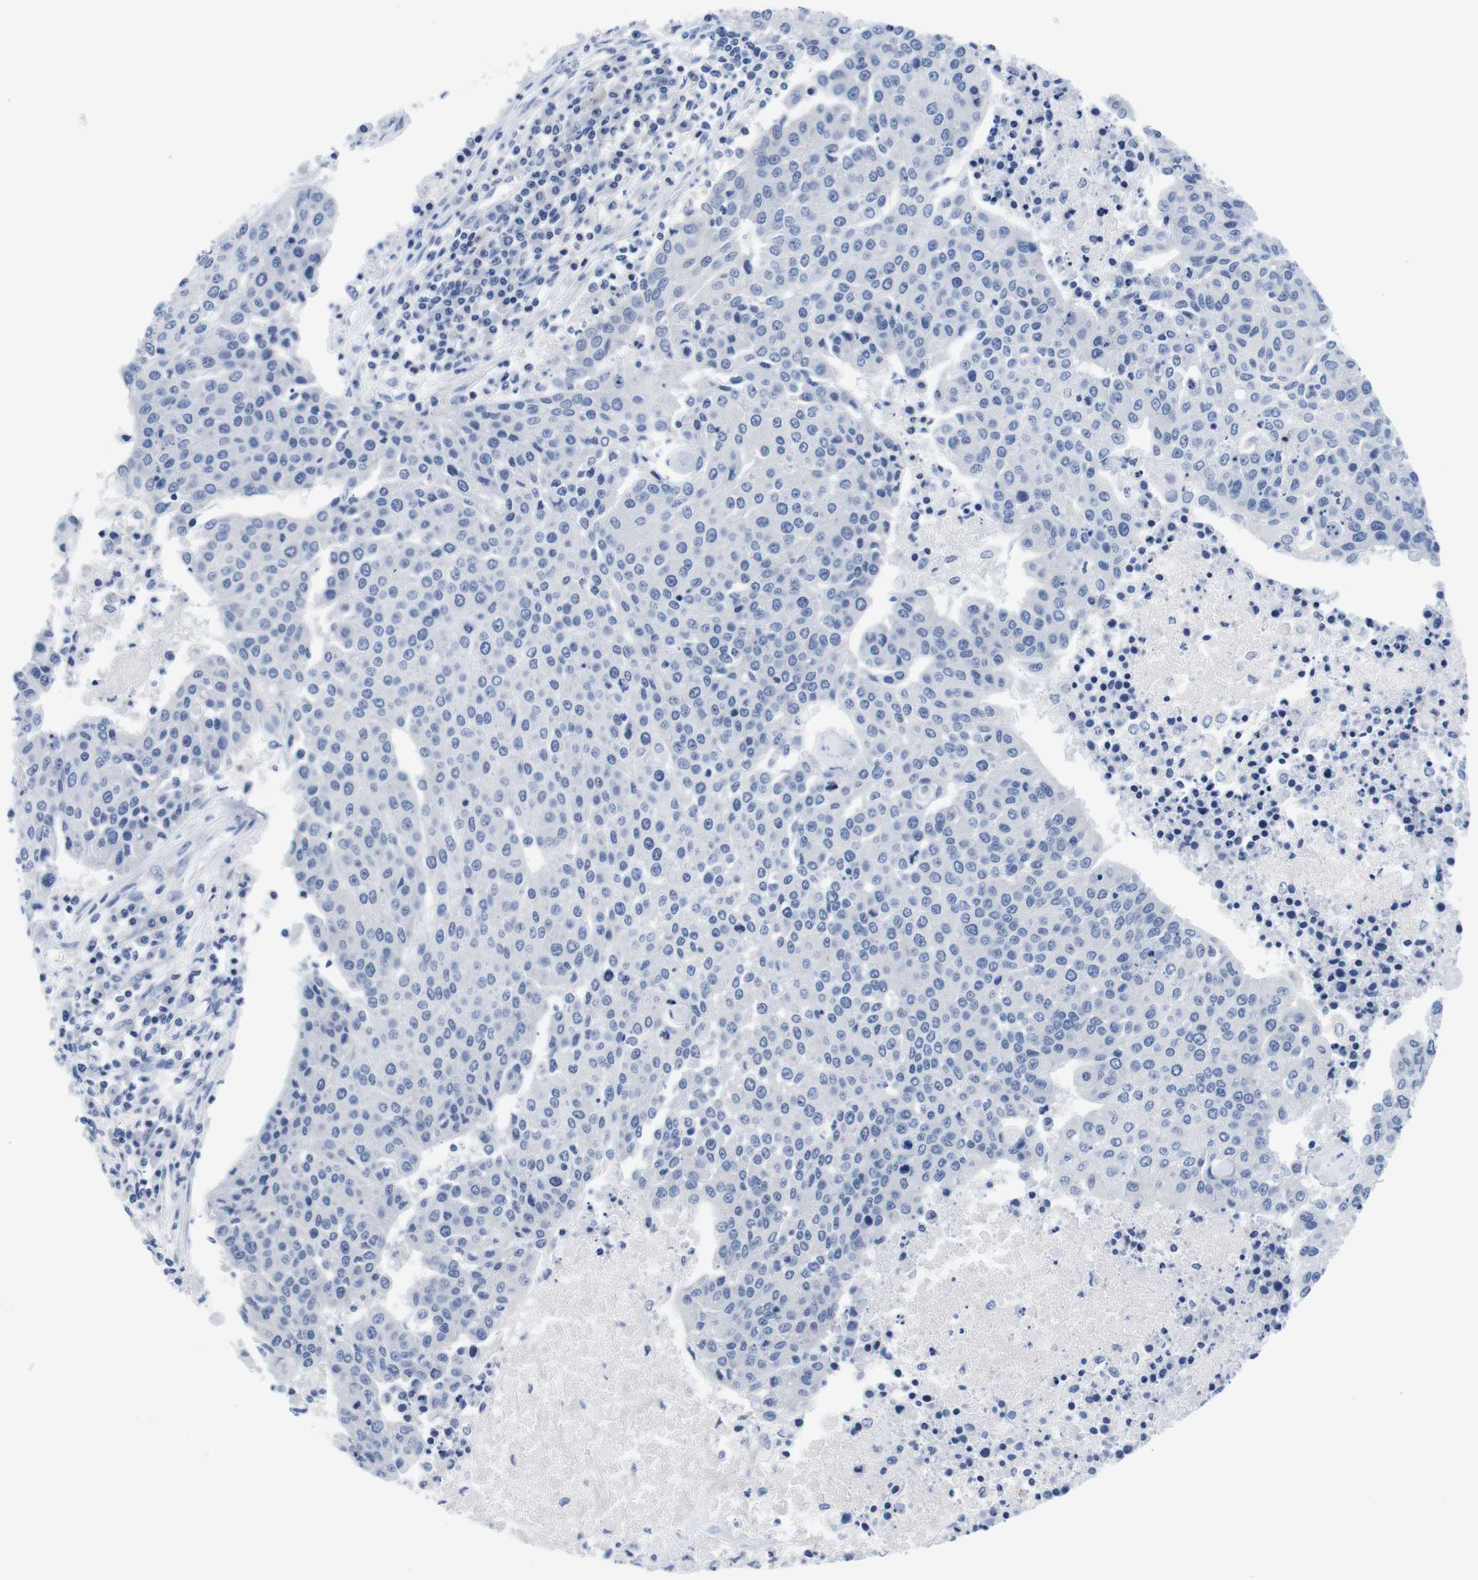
{"staining": {"intensity": "negative", "quantity": "none", "location": "none"}, "tissue": "urothelial cancer", "cell_type": "Tumor cells", "image_type": "cancer", "snomed": [{"axis": "morphology", "description": "Urothelial carcinoma, High grade"}, {"axis": "topography", "description": "Urinary bladder"}], "caption": "High magnification brightfield microscopy of urothelial cancer stained with DAB (3,3'-diaminobenzidine) (brown) and counterstained with hematoxylin (blue): tumor cells show no significant staining.", "gene": "MAP6", "patient": {"sex": "female", "age": 85}}